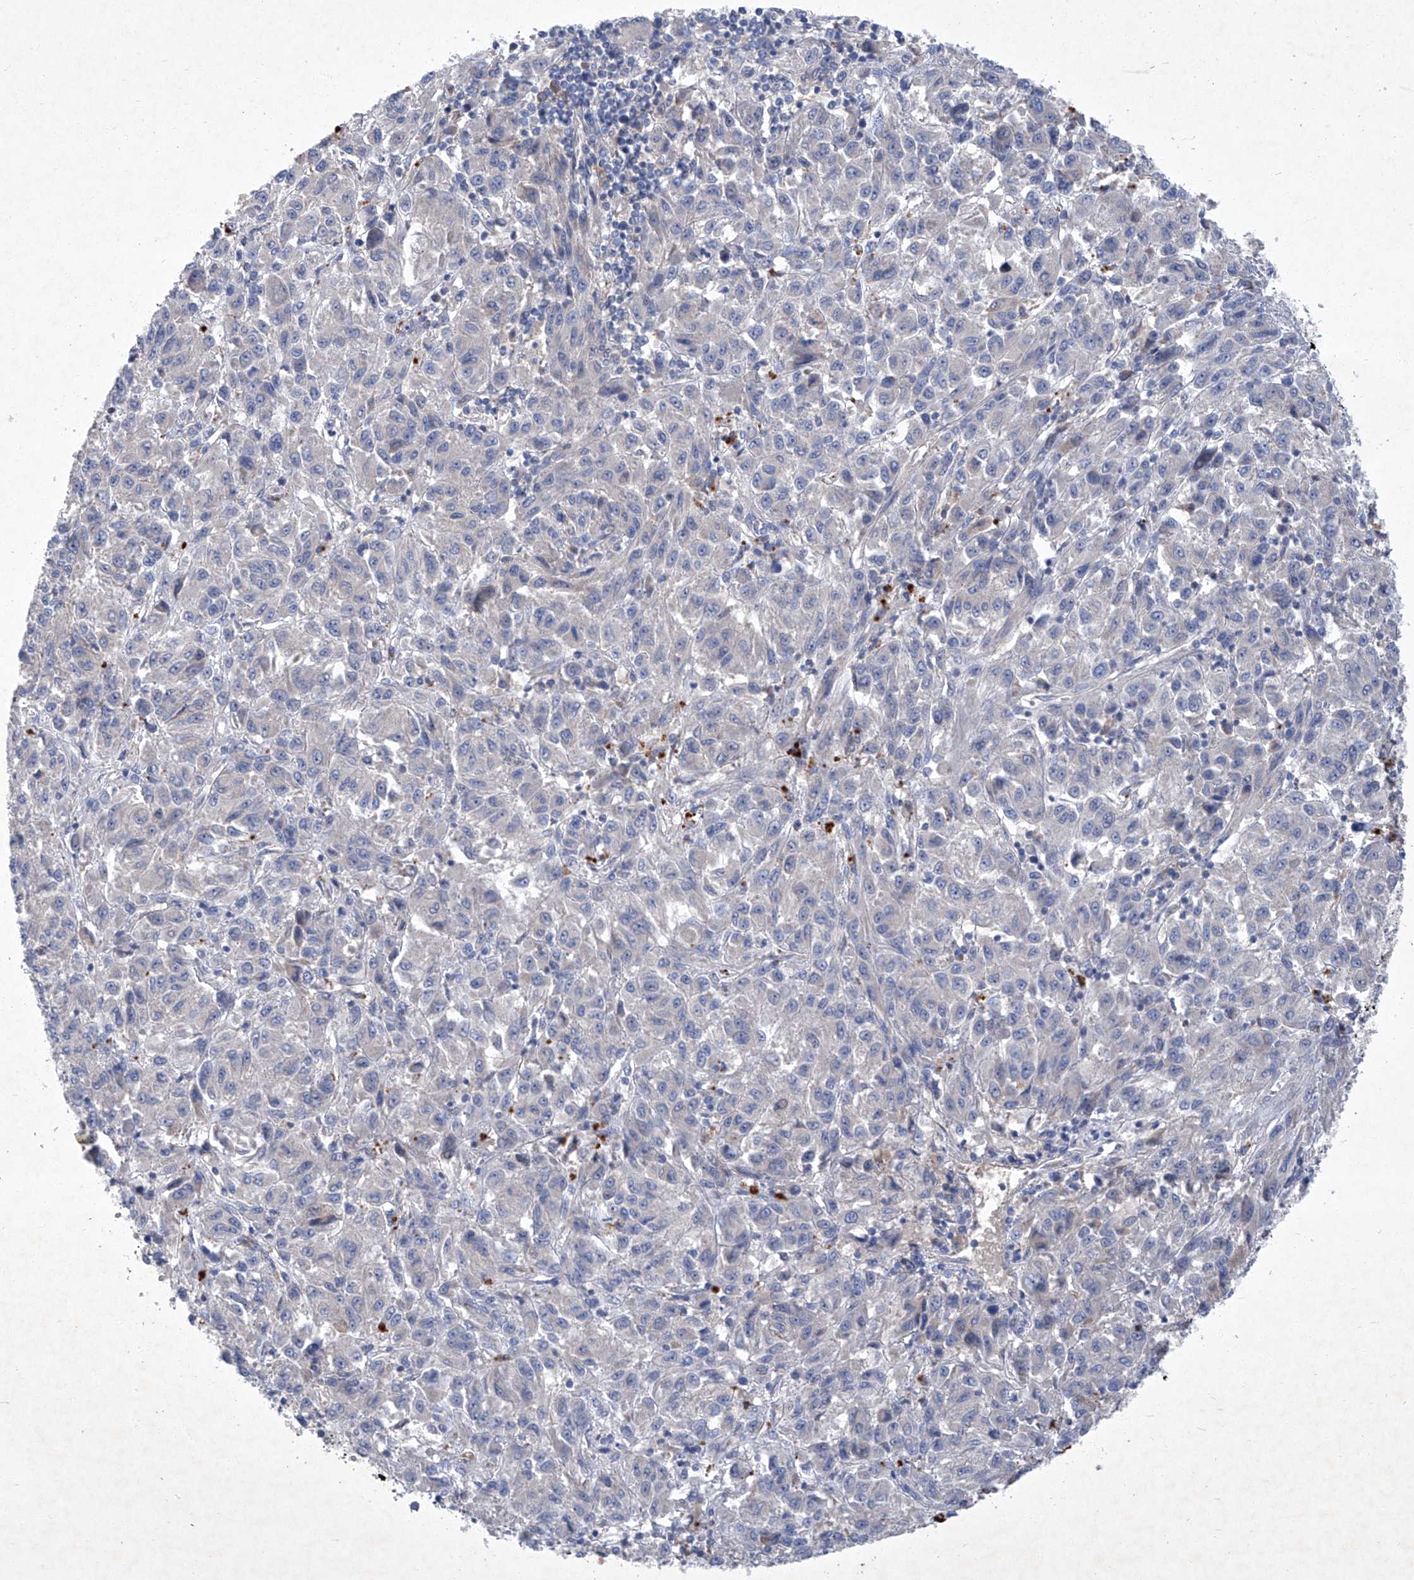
{"staining": {"intensity": "negative", "quantity": "none", "location": "none"}, "tissue": "melanoma", "cell_type": "Tumor cells", "image_type": "cancer", "snomed": [{"axis": "morphology", "description": "Malignant melanoma, Metastatic site"}, {"axis": "topography", "description": "Lung"}], "caption": "Immunohistochemistry of melanoma shows no staining in tumor cells.", "gene": "SBK2", "patient": {"sex": "male", "age": 64}}